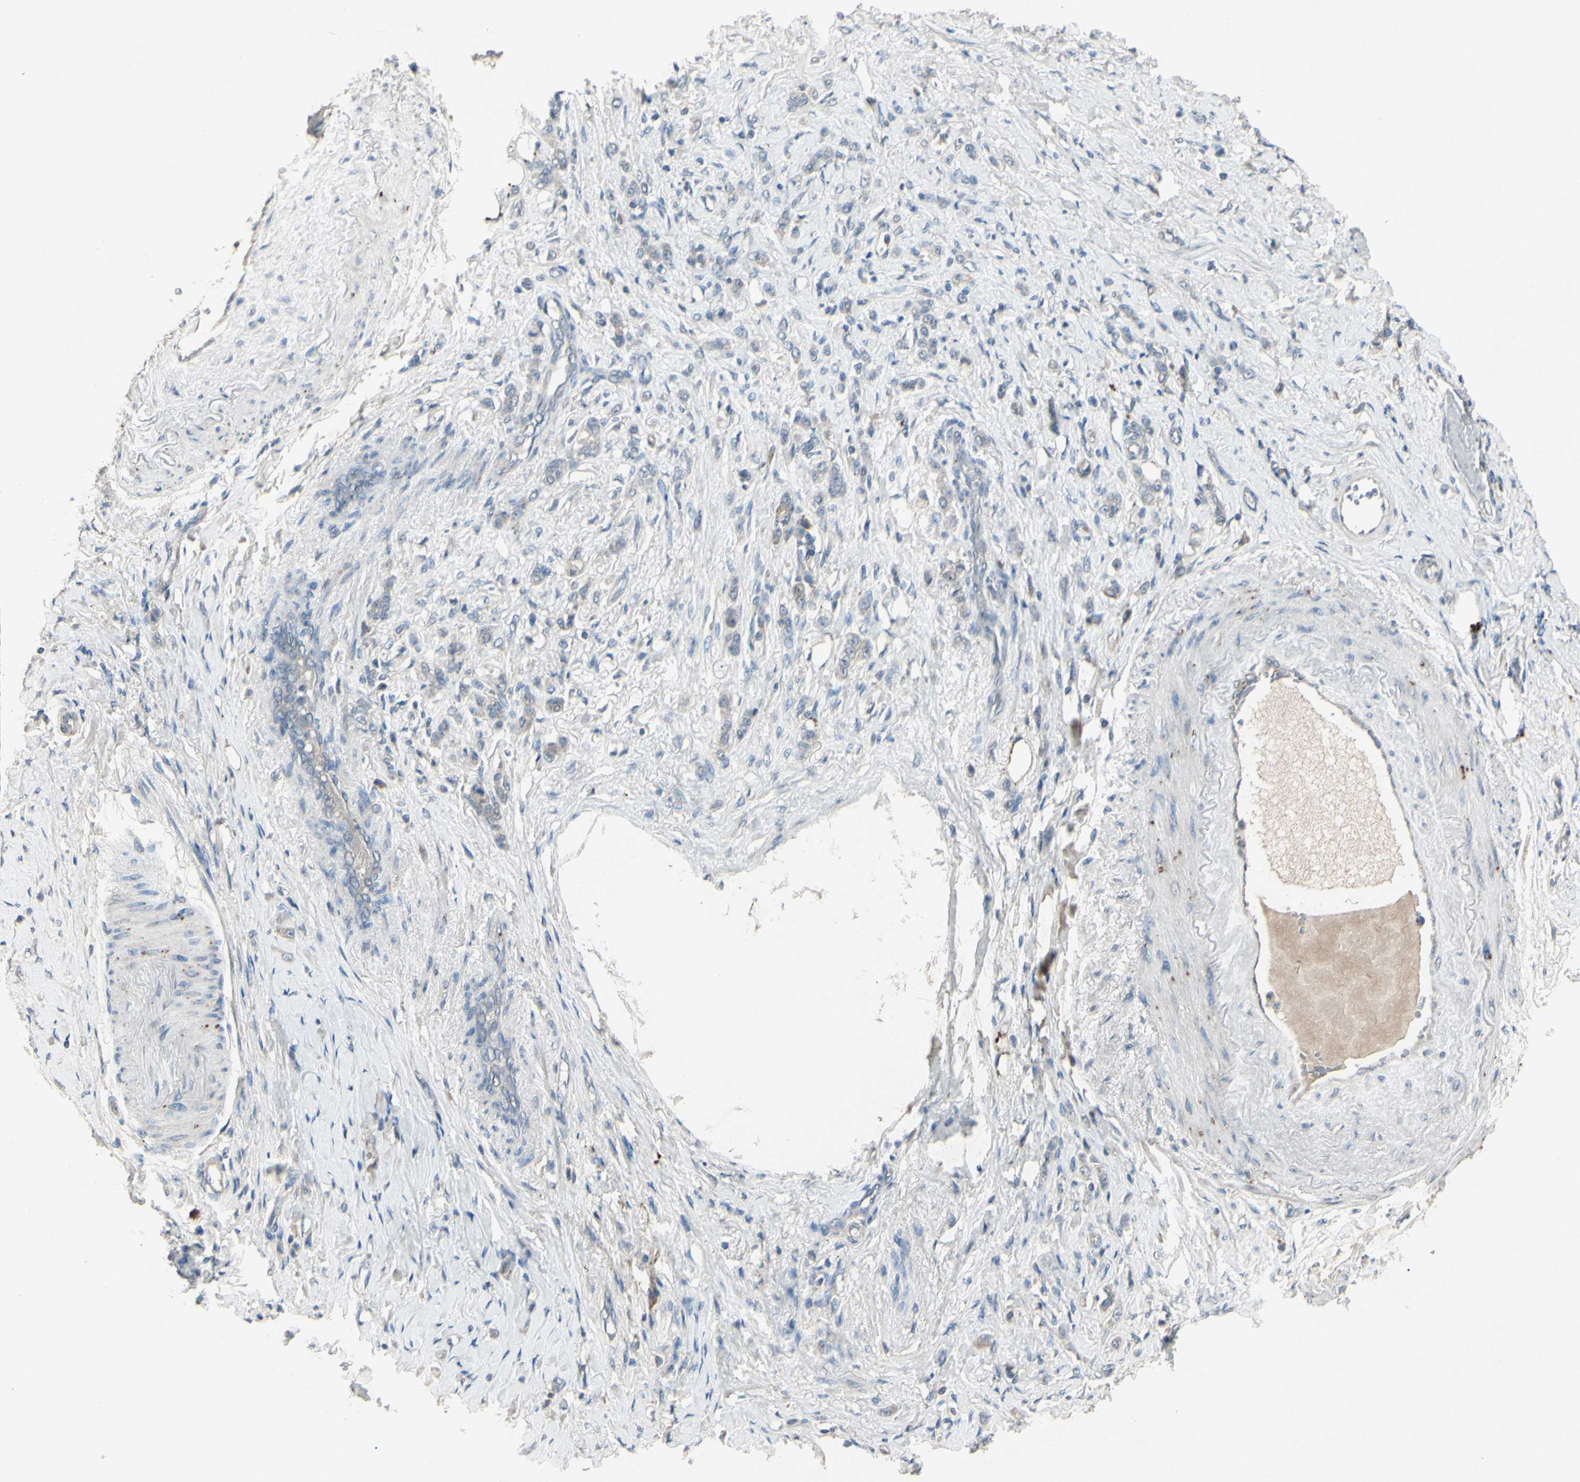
{"staining": {"intensity": "negative", "quantity": "none", "location": "none"}, "tissue": "stomach cancer", "cell_type": "Tumor cells", "image_type": "cancer", "snomed": [{"axis": "morphology", "description": "Adenocarcinoma, NOS"}, {"axis": "topography", "description": "Stomach"}], "caption": "High power microscopy image of an immunohistochemistry (IHC) micrograph of stomach cancer (adenocarcinoma), revealing no significant expression in tumor cells.", "gene": "TIMM21", "patient": {"sex": "male", "age": 82}}